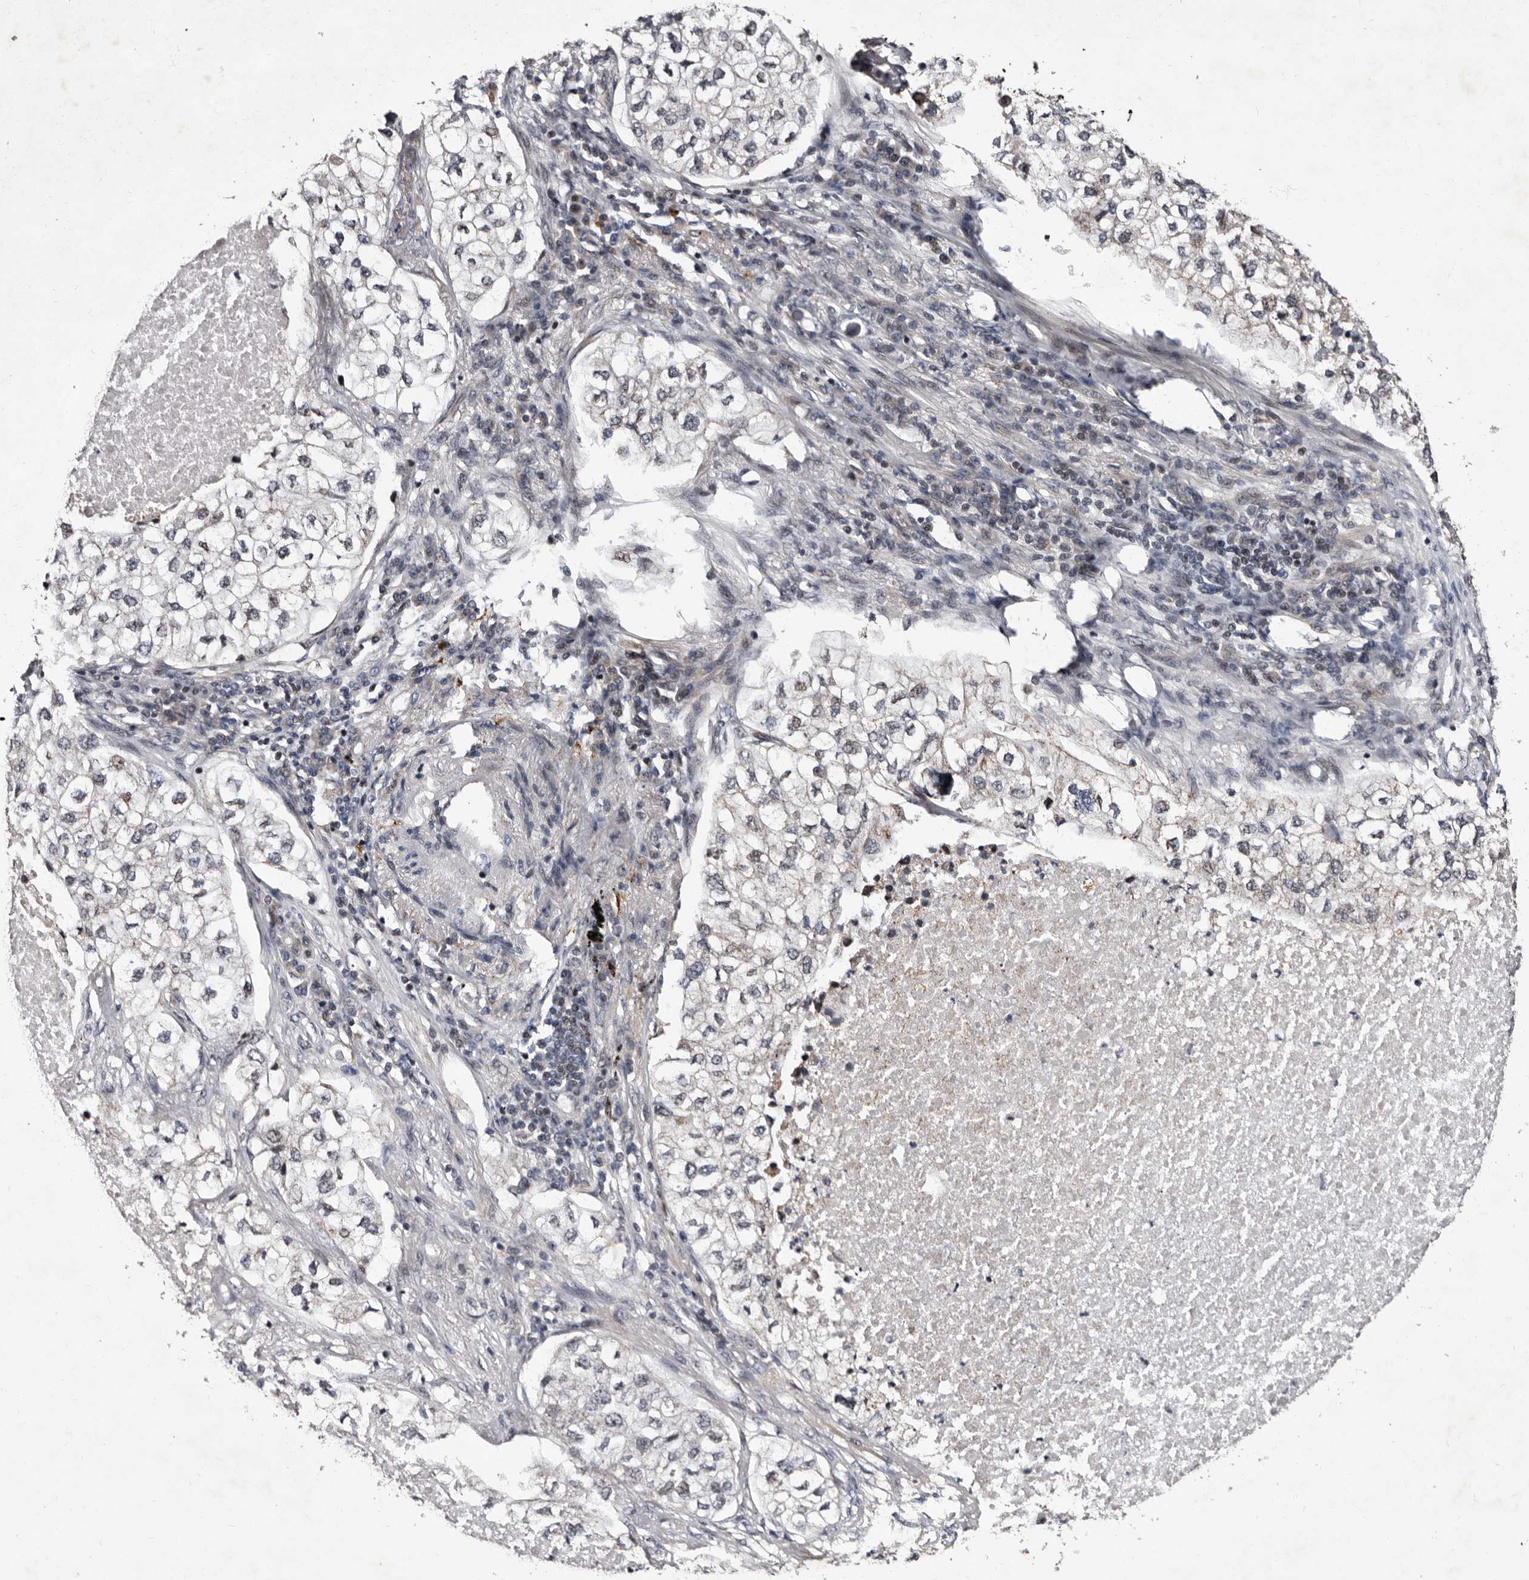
{"staining": {"intensity": "negative", "quantity": "none", "location": "none"}, "tissue": "lung cancer", "cell_type": "Tumor cells", "image_type": "cancer", "snomed": [{"axis": "morphology", "description": "Adenocarcinoma, NOS"}, {"axis": "topography", "description": "Lung"}], "caption": "Immunohistochemistry (IHC) histopathology image of human lung adenocarcinoma stained for a protein (brown), which exhibits no positivity in tumor cells.", "gene": "TNKS", "patient": {"sex": "male", "age": 63}}